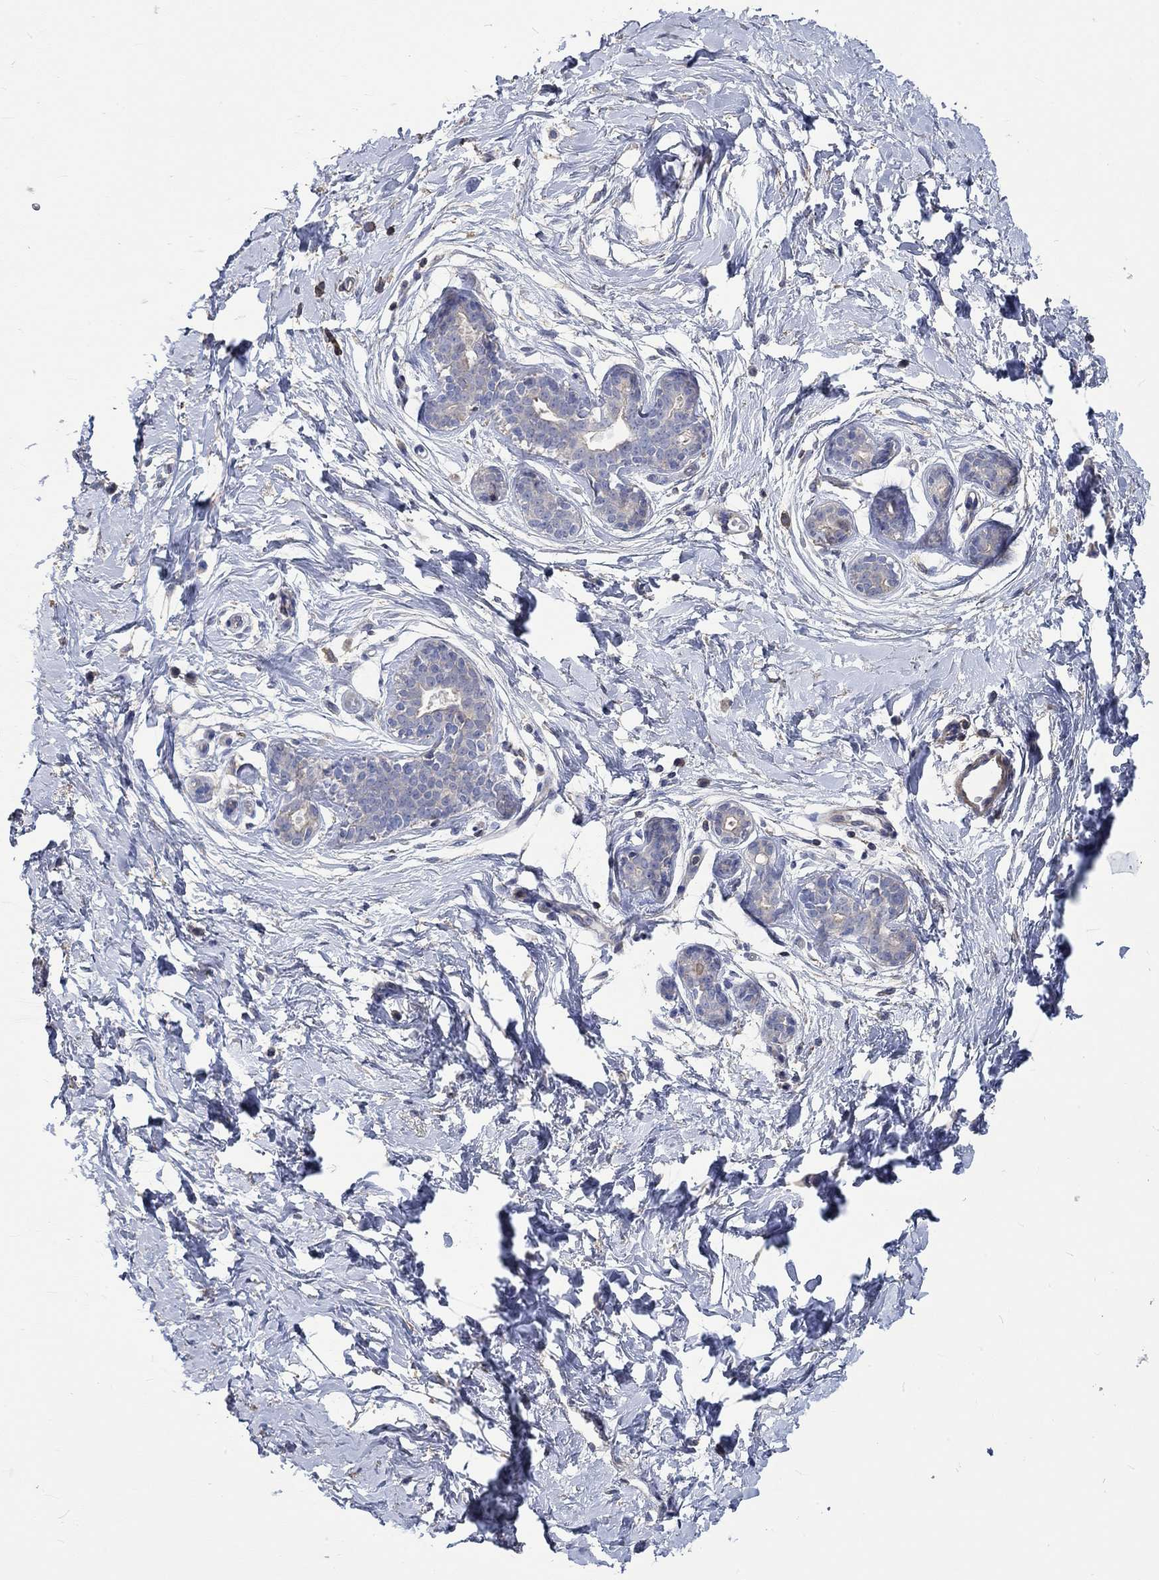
{"staining": {"intensity": "negative", "quantity": "none", "location": "none"}, "tissue": "breast", "cell_type": "Adipocytes", "image_type": "normal", "snomed": [{"axis": "morphology", "description": "Normal tissue, NOS"}, {"axis": "topography", "description": "Breast"}], "caption": "This is an immunohistochemistry photomicrograph of normal human breast. There is no staining in adipocytes.", "gene": "TNFAIP8L3", "patient": {"sex": "female", "age": 37}}